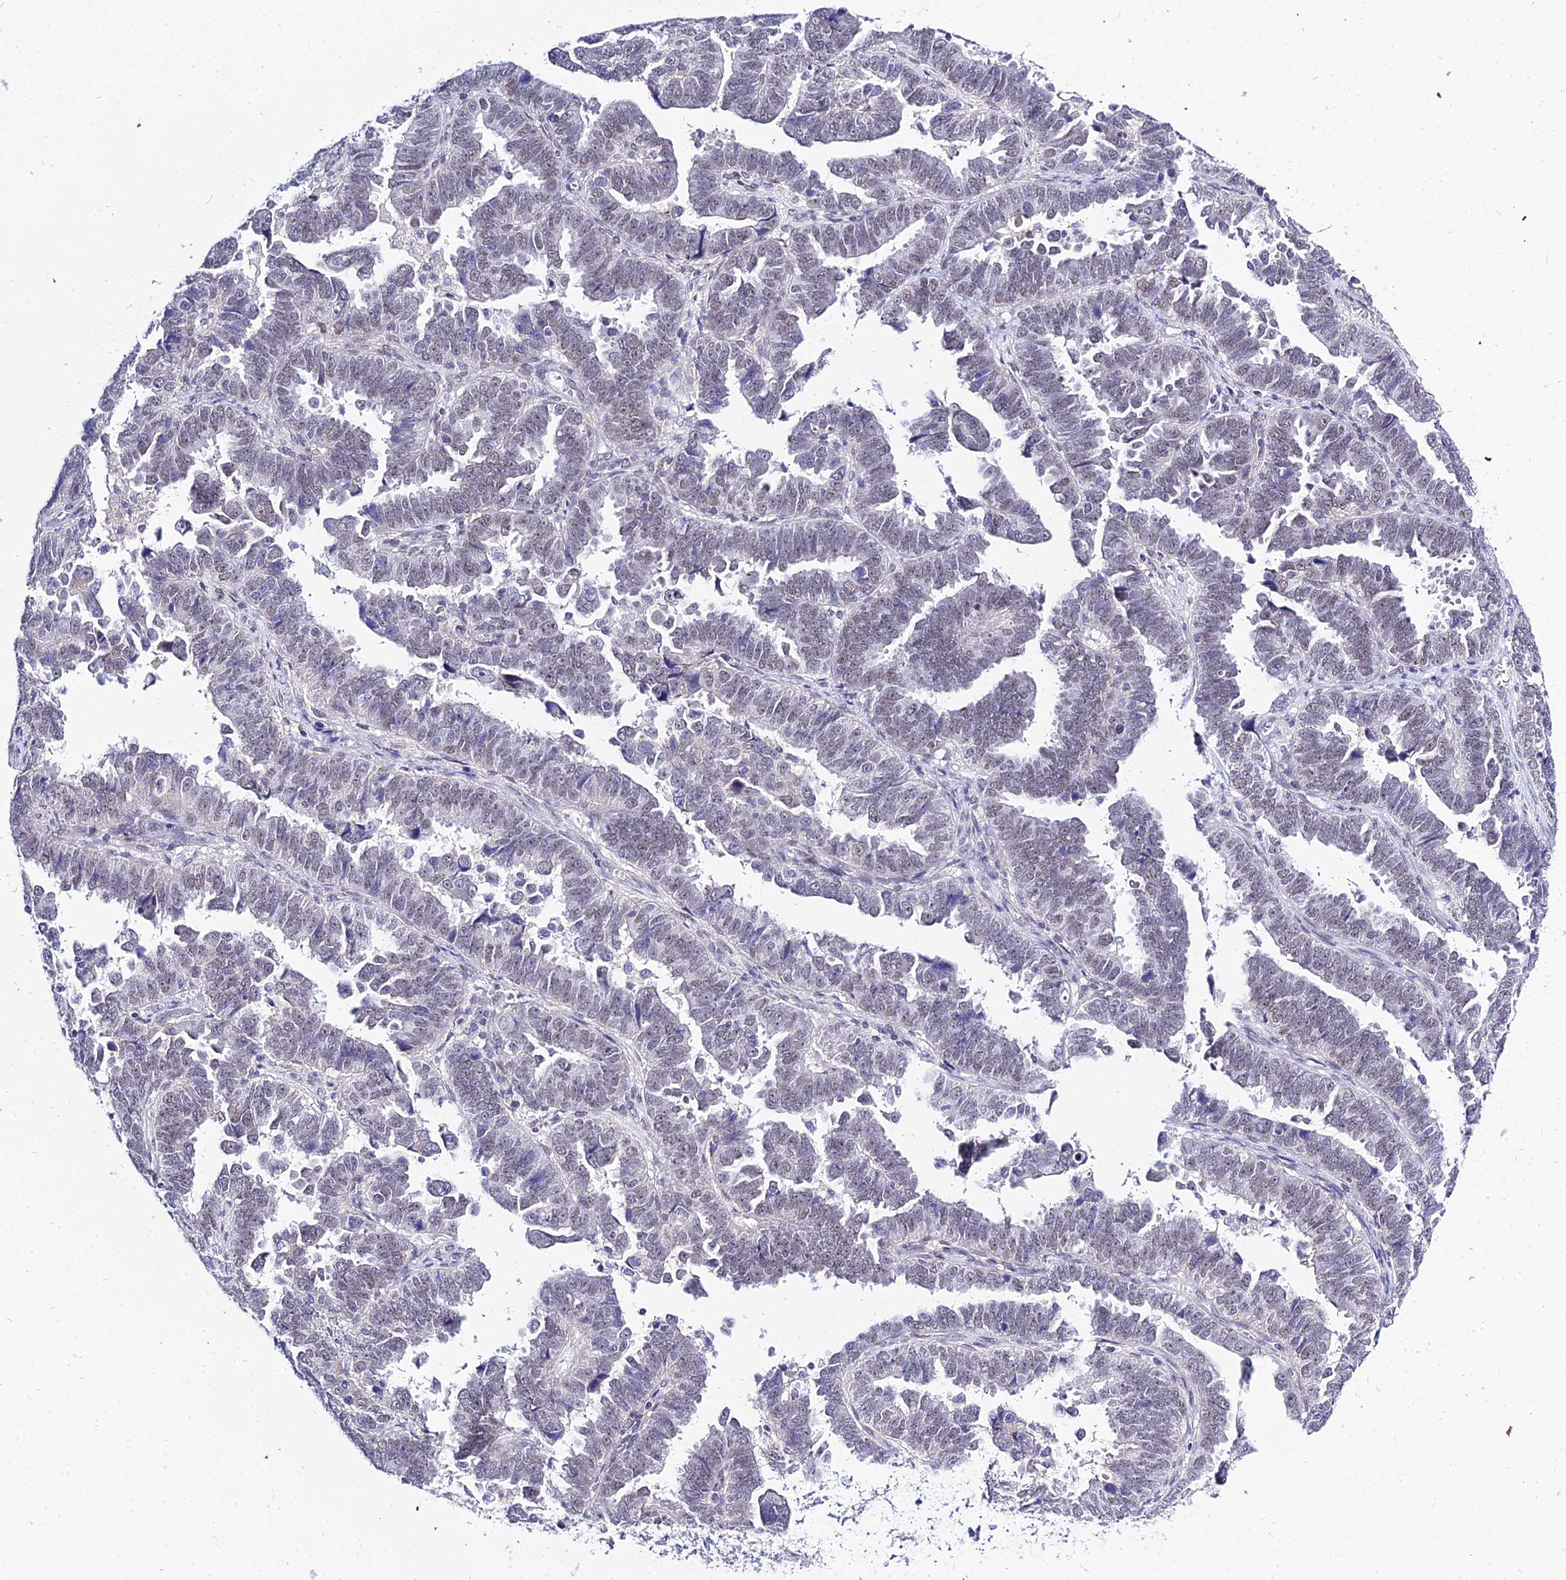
{"staining": {"intensity": "weak", "quantity": "25%-75%", "location": "nuclear"}, "tissue": "endometrial cancer", "cell_type": "Tumor cells", "image_type": "cancer", "snomed": [{"axis": "morphology", "description": "Adenocarcinoma, NOS"}, {"axis": "topography", "description": "Endometrium"}], "caption": "The photomicrograph displays staining of adenocarcinoma (endometrial), revealing weak nuclear protein positivity (brown color) within tumor cells. (DAB = brown stain, brightfield microscopy at high magnification).", "gene": "ZNF628", "patient": {"sex": "female", "age": 75}}